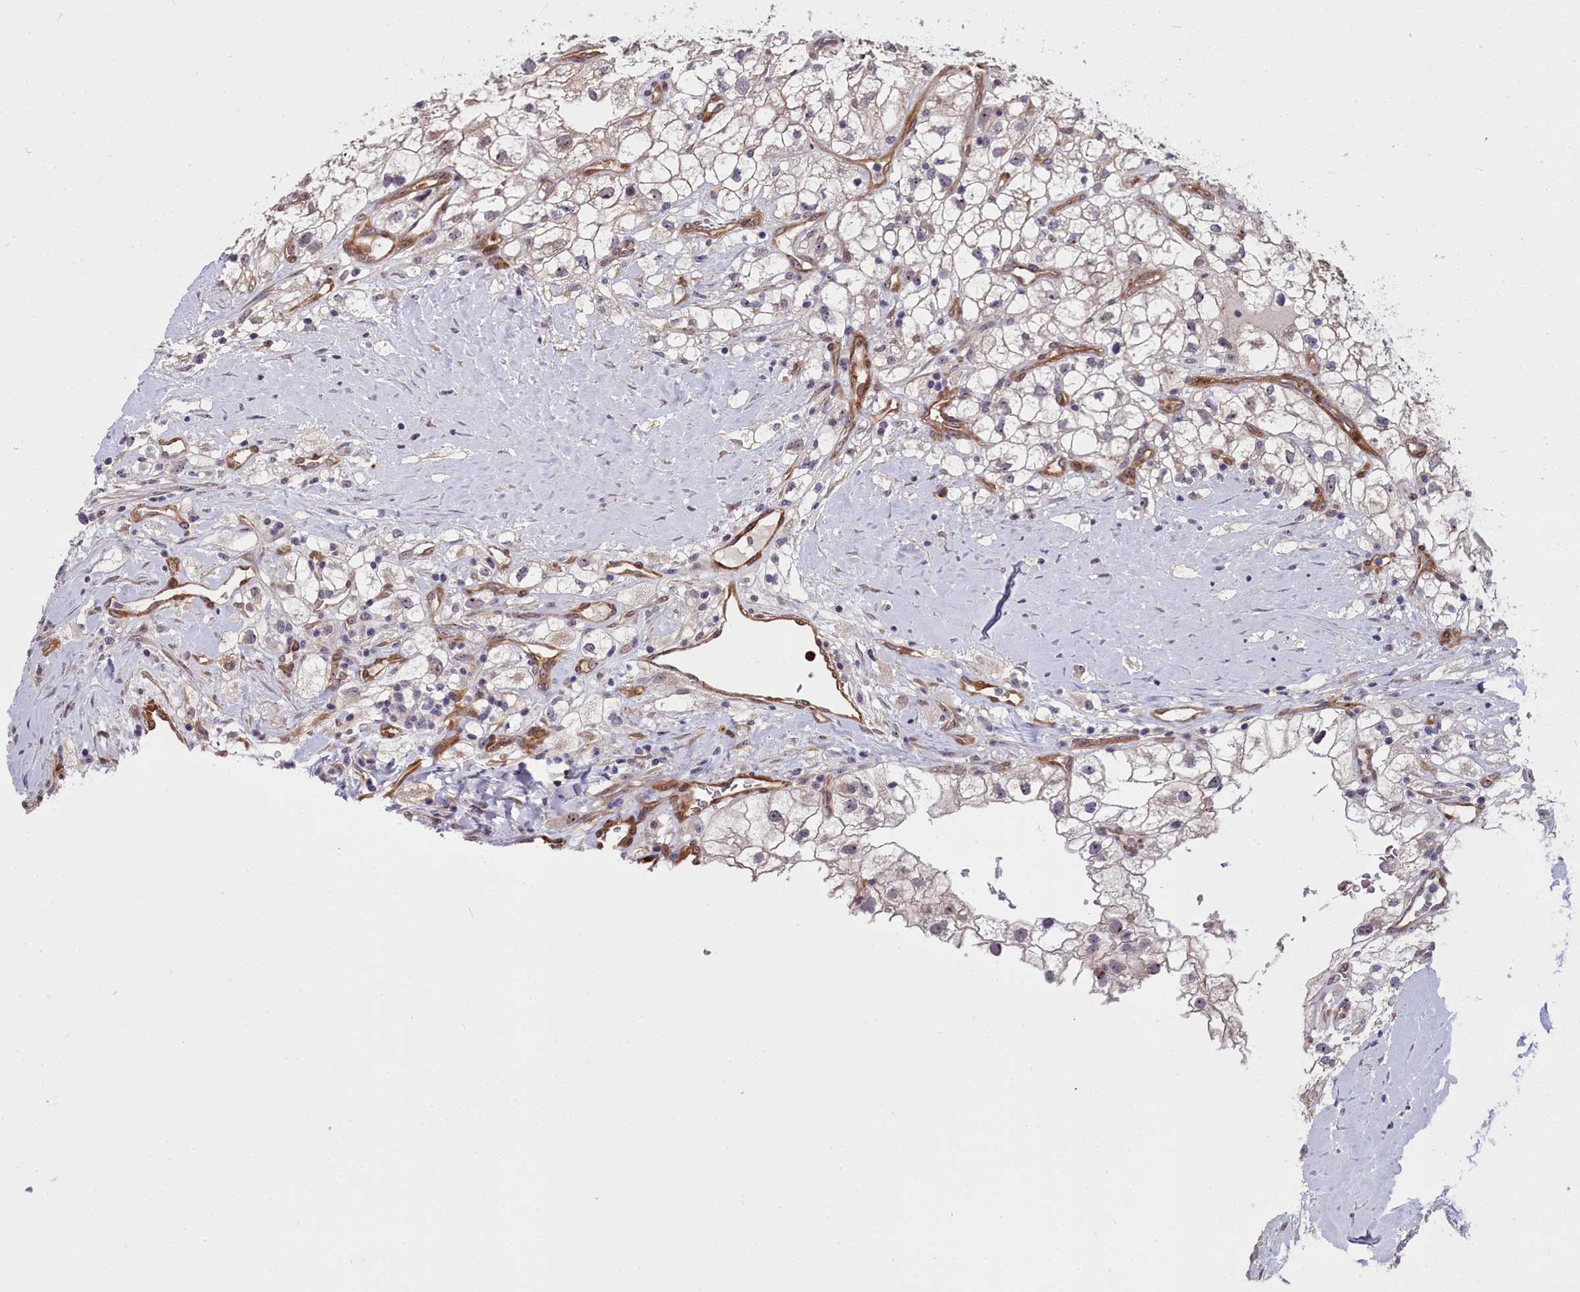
{"staining": {"intensity": "negative", "quantity": "none", "location": "none"}, "tissue": "renal cancer", "cell_type": "Tumor cells", "image_type": "cancer", "snomed": [{"axis": "morphology", "description": "Adenocarcinoma, NOS"}, {"axis": "topography", "description": "Kidney"}], "caption": "This is an immunohistochemistry histopathology image of renal cancer. There is no staining in tumor cells.", "gene": "BCAR1", "patient": {"sex": "male", "age": 59}}